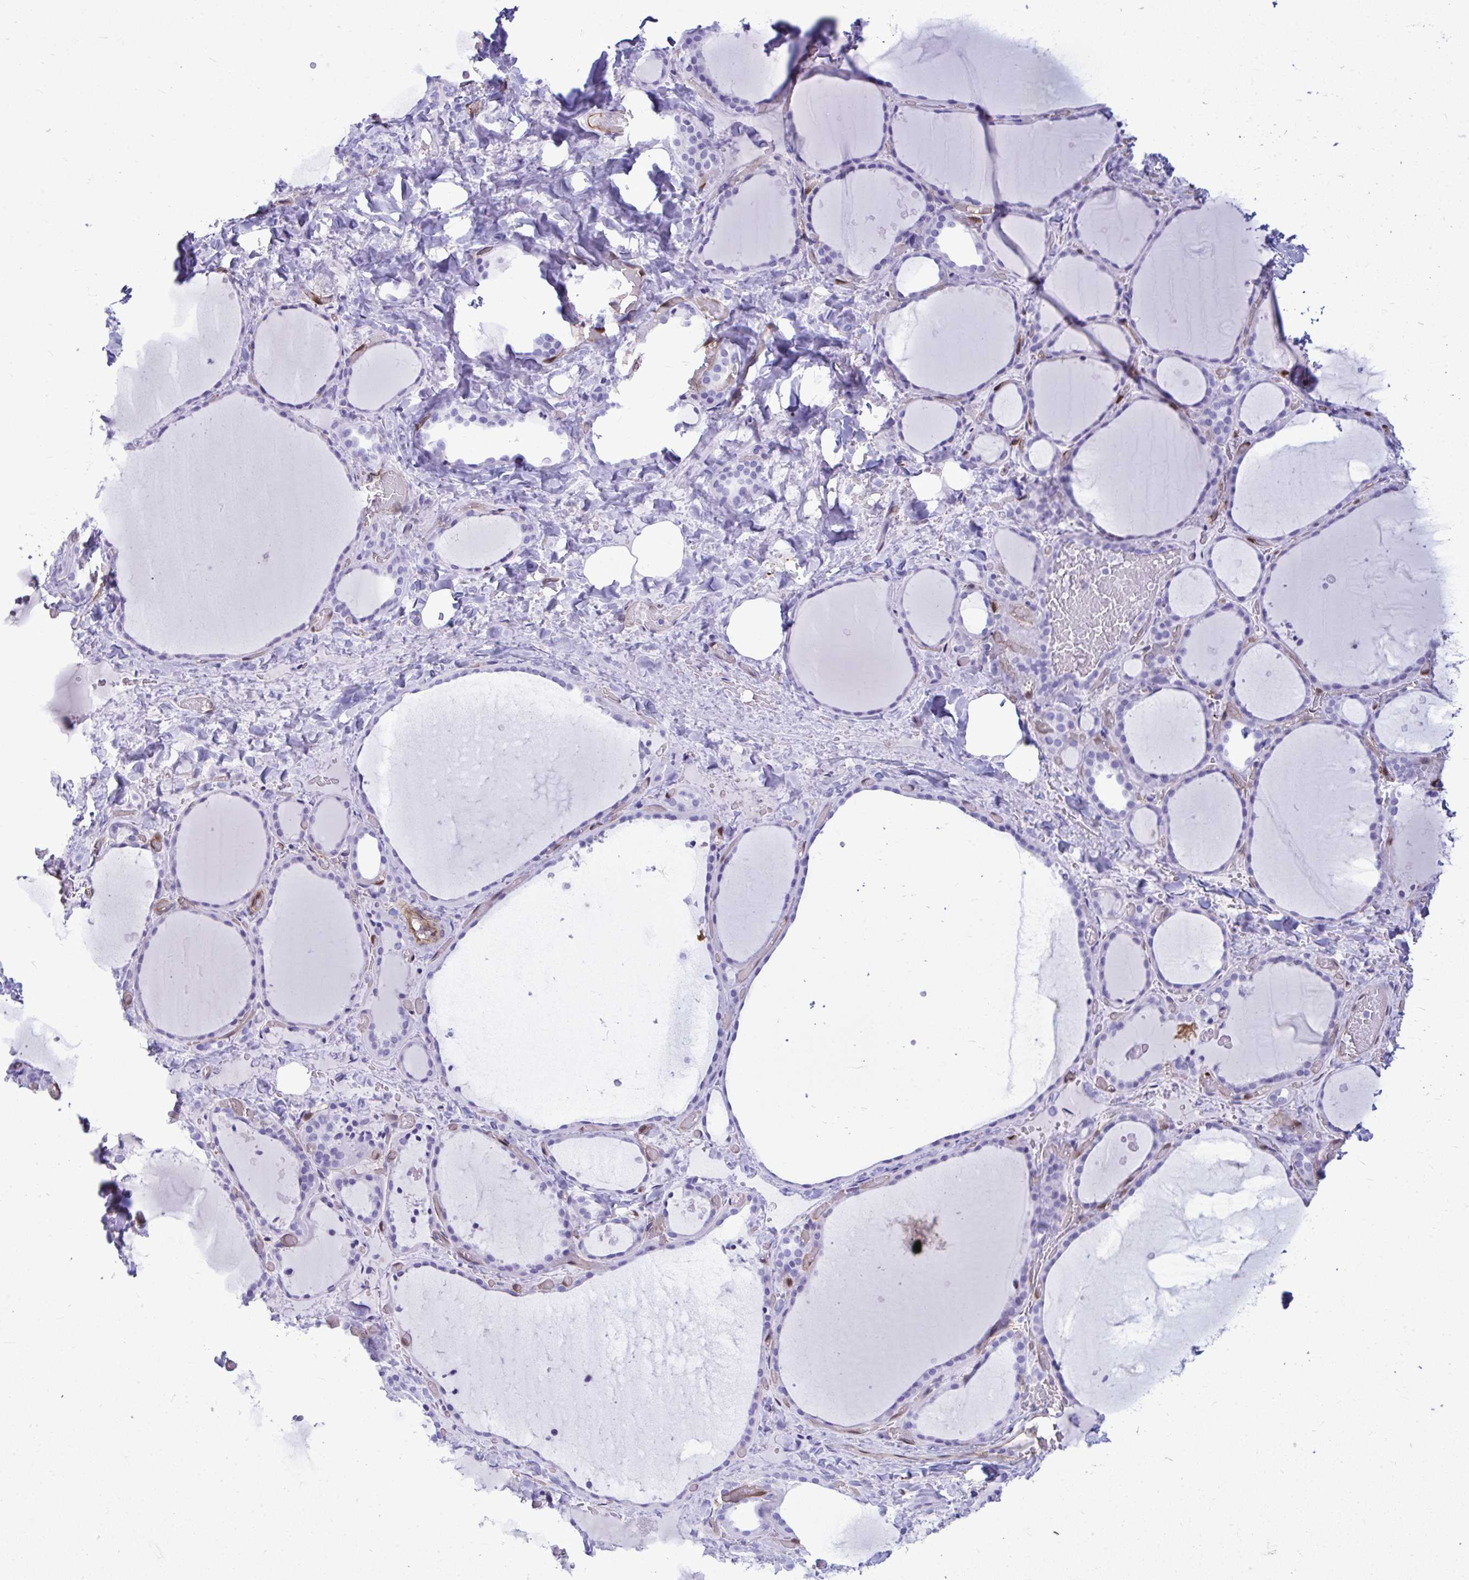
{"staining": {"intensity": "negative", "quantity": "none", "location": "none"}, "tissue": "thyroid gland", "cell_type": "Glandular cells", "image_type": "normal", "snomed": [{"axis": "morphology", "description": "Normal tissue, NOS"}, {"axis": "topography", "description": "Thyroid gland"}], "caption": "IHC micrograph of unremarkable human thyroid gland stained for a protein (brown), which exhibits no expression in glandular cells.", "gene": "LIMS2", "patient": {"sex": "female", "age": 36}}